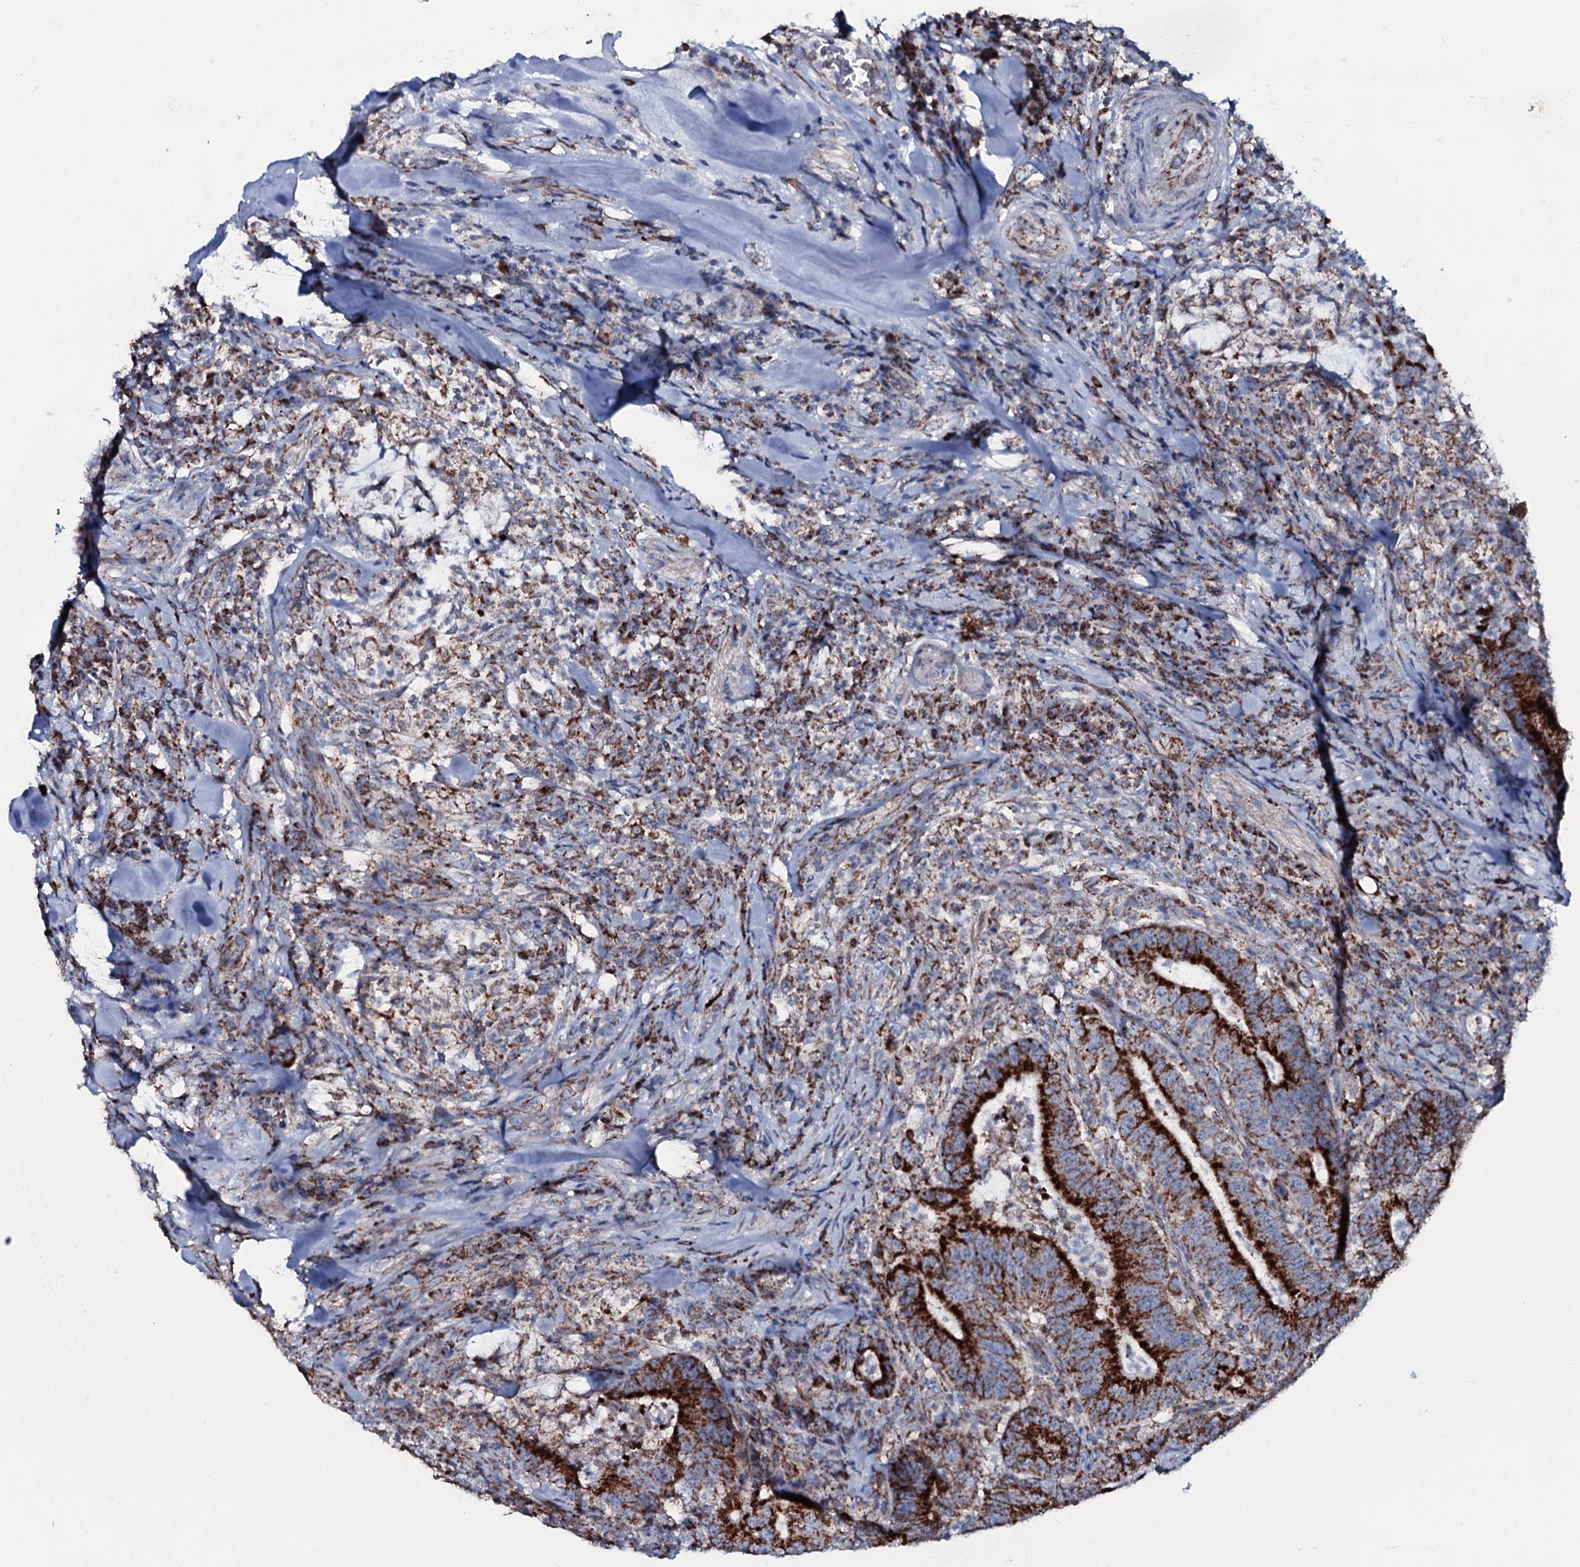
{"staining": {"intensity": "strong", "quantity": ">75%", "location": "cytoplasmic/membranous"}, "tissue": "colorectal cancer", "cell_type": "Tumor cells", "image_type": "cancer", "snomed": [{"axis": "morphology", "description": "Adenocarcinoma, NOS"}, {"axis": "topography", "description": "Colon"}], "caption": "An image of adenocarcinoma (colorectal) stained for a protein reveals strong cytoplasmic/membranous brown staining in tumor cells.", "gene": "MRPS35", "patient": {"sex": "female", "age": 66}}